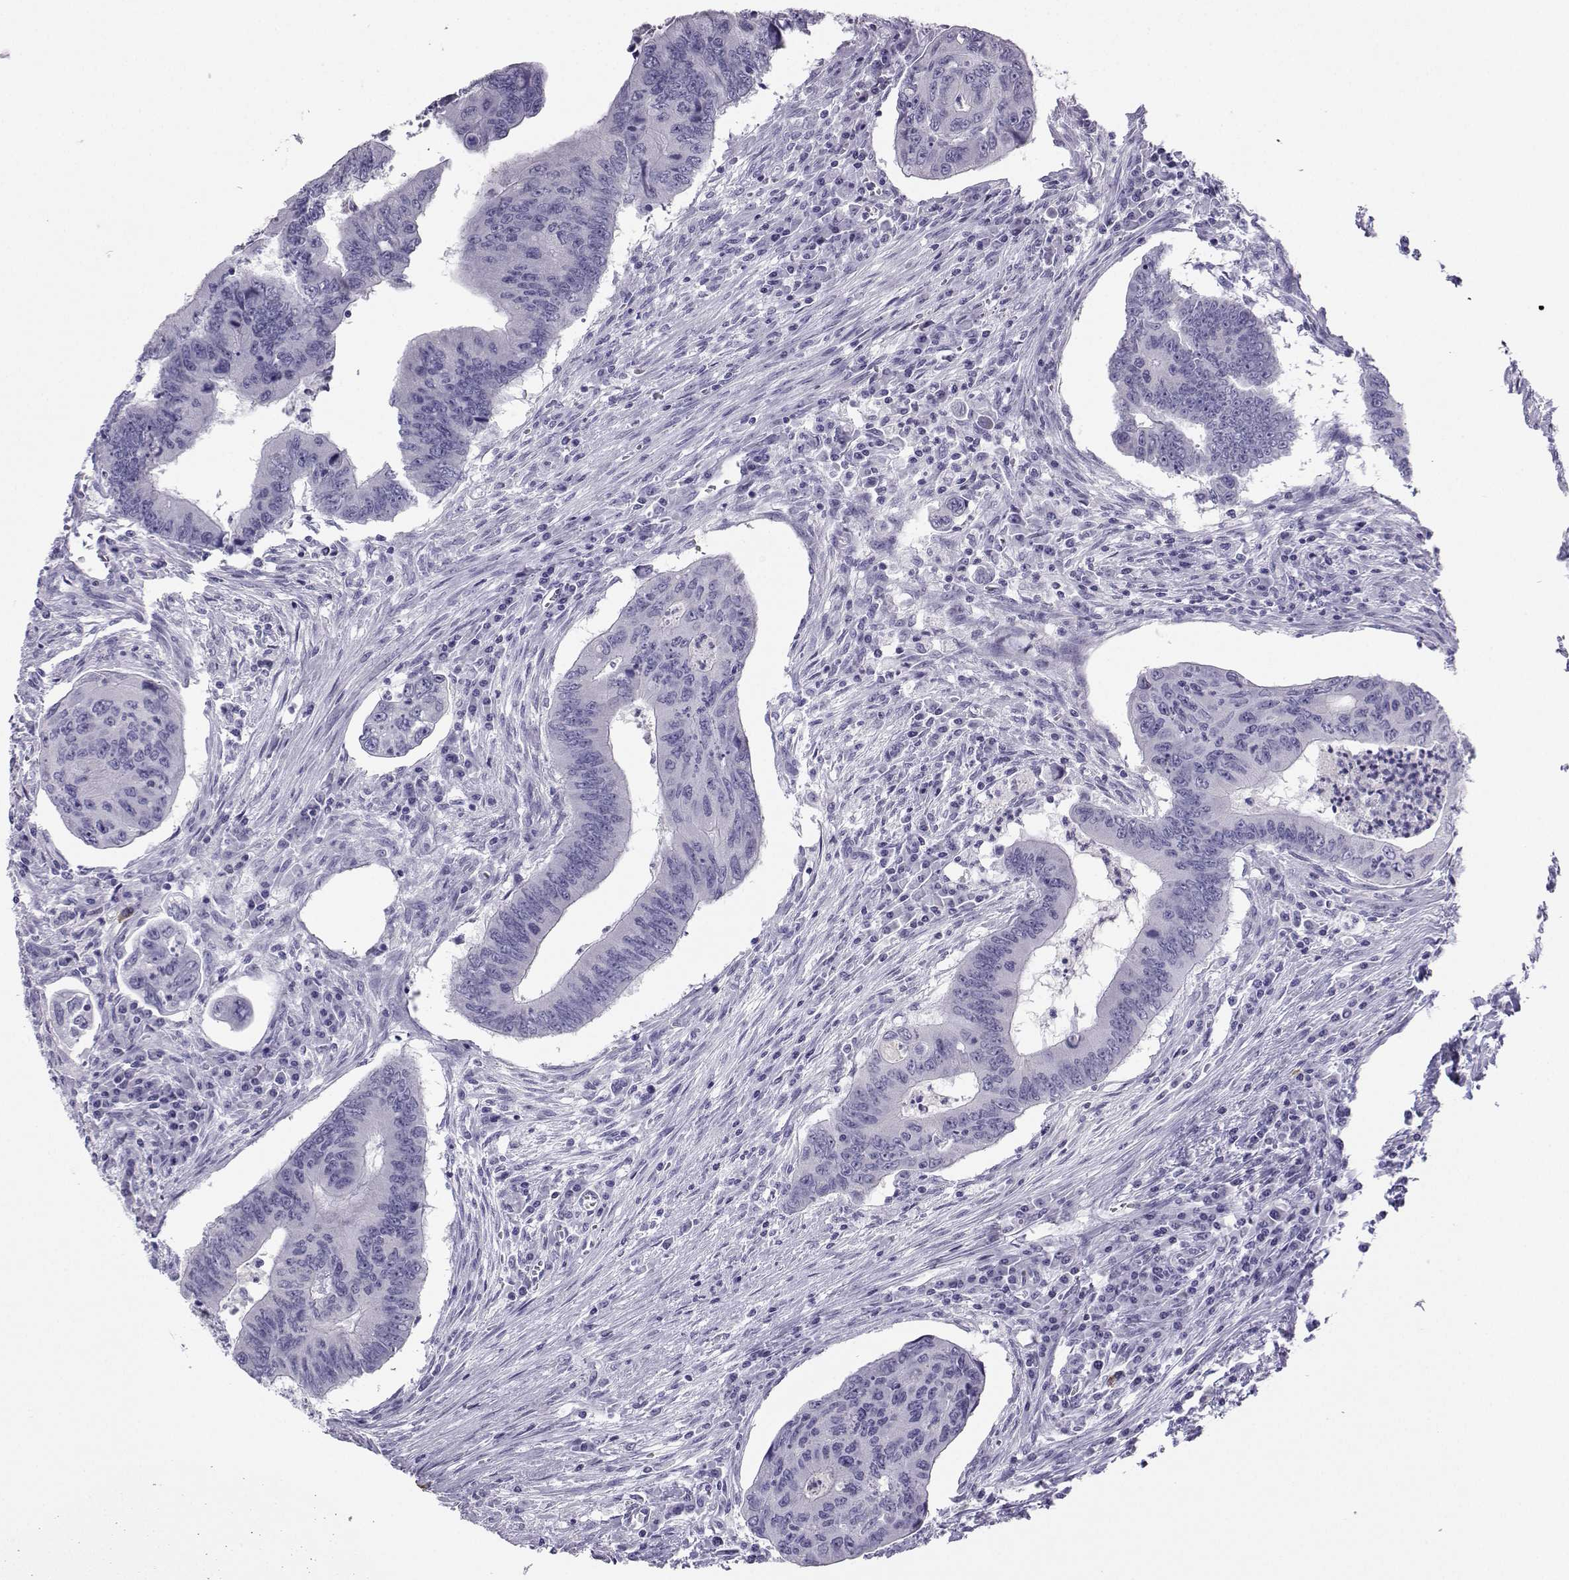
{"staining": {"intensity": "negative", "quantity": "none", "location": "none"}, "tissue": "colorectal cancer", "cell_type": "Tumor cells", "image_type": "cancer", "snomed": [{"axis": "morphology", "description": "Adenocarcinoma, NOS"}, {"axis": "topography", "description": "Colon"}], "caption": "This is an immunohistochemistry (IHC) histopathology image of colorectal cancer (adenocarcinoma). There is no expression in tumor cells.", "gene": "NEFL", "patient": {"sex": "male", "age": 53}}